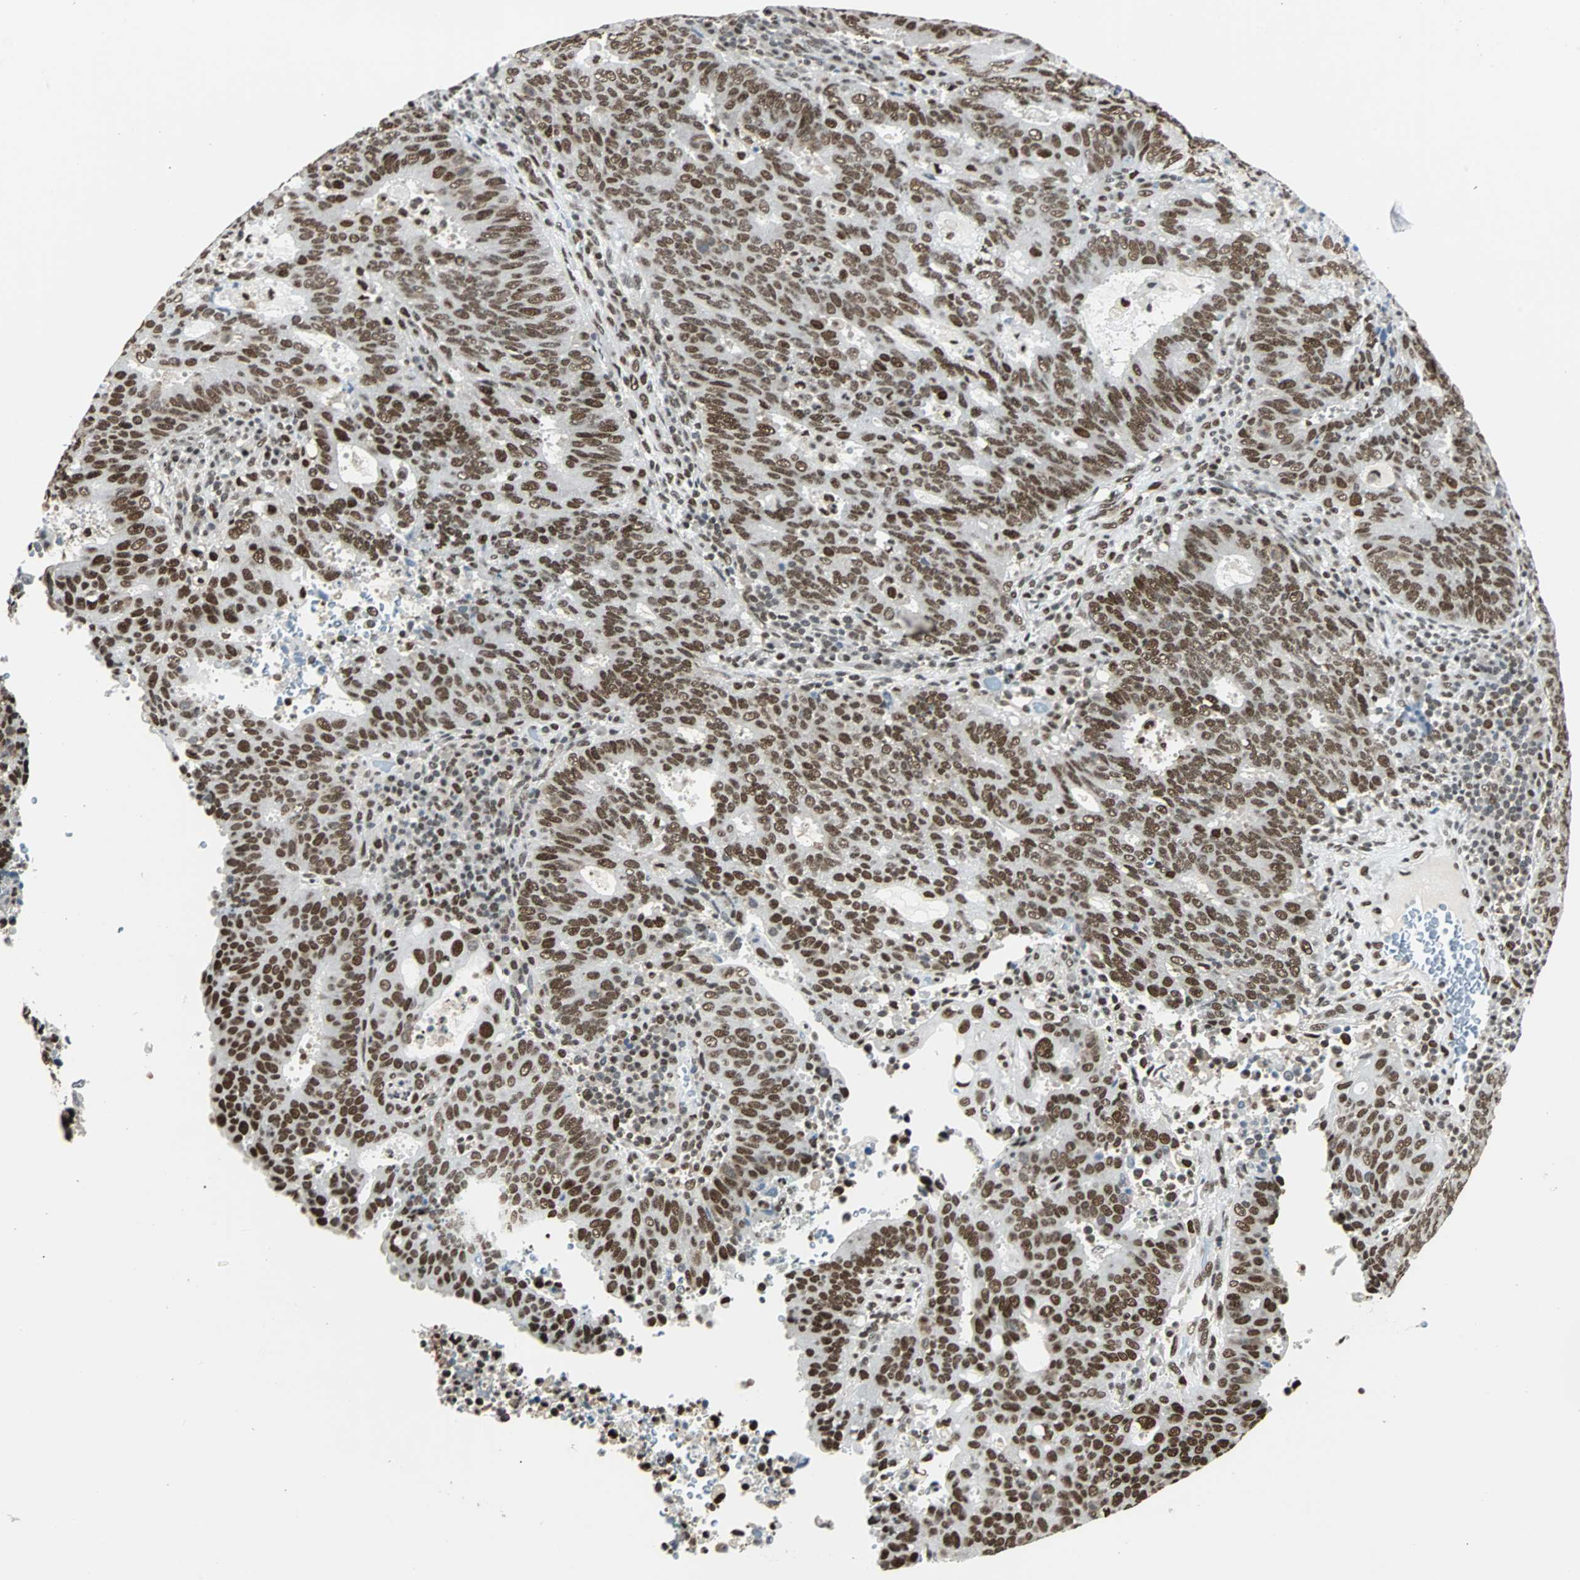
{"staining": {"intensity": "strong", "quantity": ">75%", "location": "nuclear"}, "tissue": "cervical cancer", "cell_type": "Tumor cells", "image_type": "cancer", "snomed": [{"axis": "morphology", "description": "Adenocarcinoma, NOS"}, {"axis": "topography", "description": "Cervix"}], "caption": "Cervical cancer was stained to show a protein in brown. There is high levels of strong nuclear positivity in approximately >75% of tumor cells. The protein of interest is stained brown, and the nuclei are stained in blue (DAB IHC with brightfield microscopy, high magnification).", "gene": "XRCC4", "patient": {"sex": "female", "age": 44}}